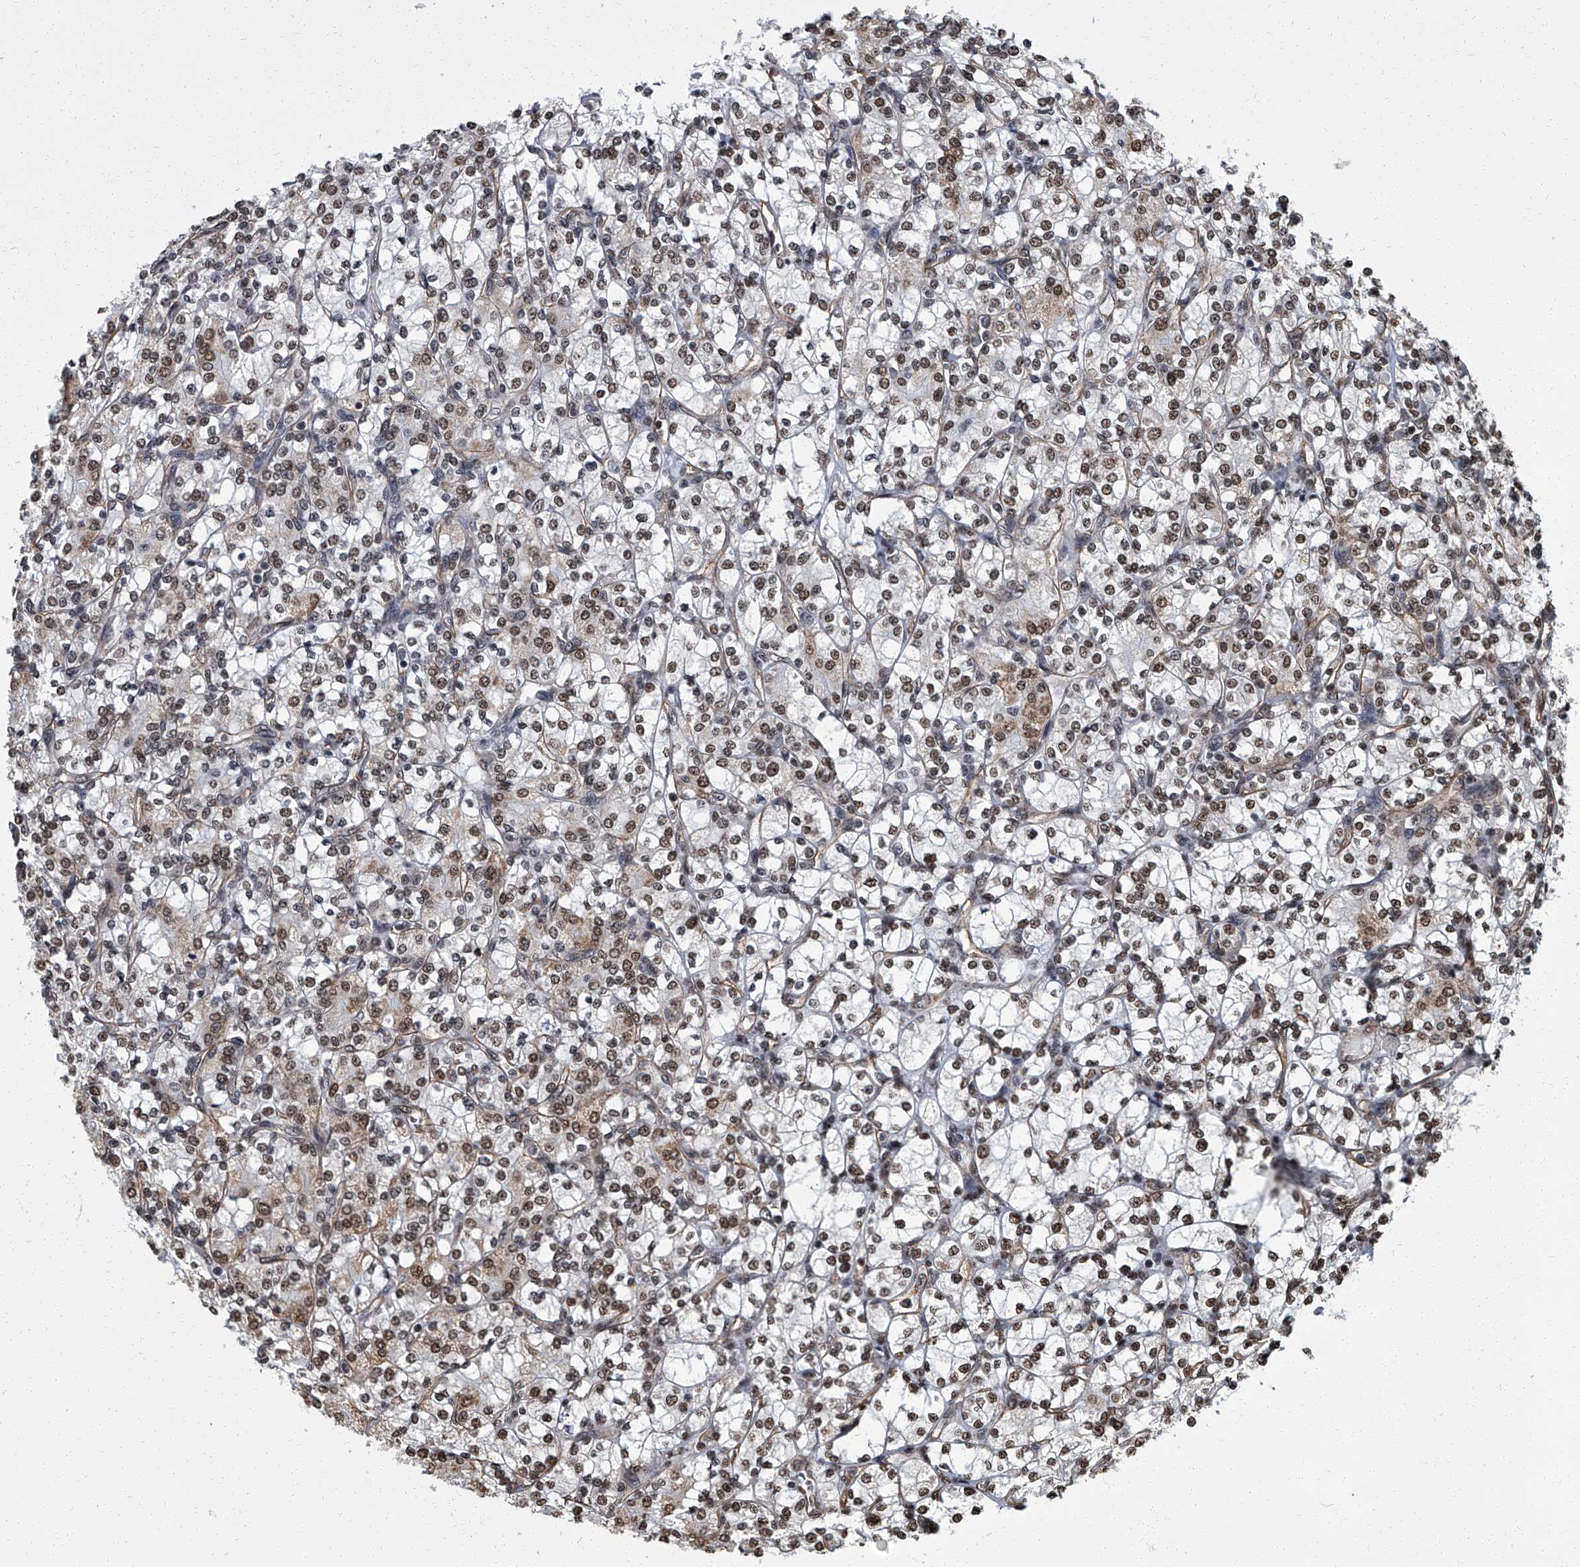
{"staining": {"intensity": "moderate", "quantity": ">75%", "location": "nuclear"}, "tissue": "renal cancer", "cell_type": "Tumor cells", "image_type": "cancer", "snomed": [{"axis": "morphology", "description": "Adenocarcinoma, NOS"}, {"axis": "topography", "description": "Kidney"}], "caption": "Immunohistochemical staining of adenocarcinoma (renal) demonstrates medium levels of moderate nuclear protein expression in approximately >75% of tumor cells.", "gene": "ZNF518B", "patient": {"sex": "male", "age": 77}}